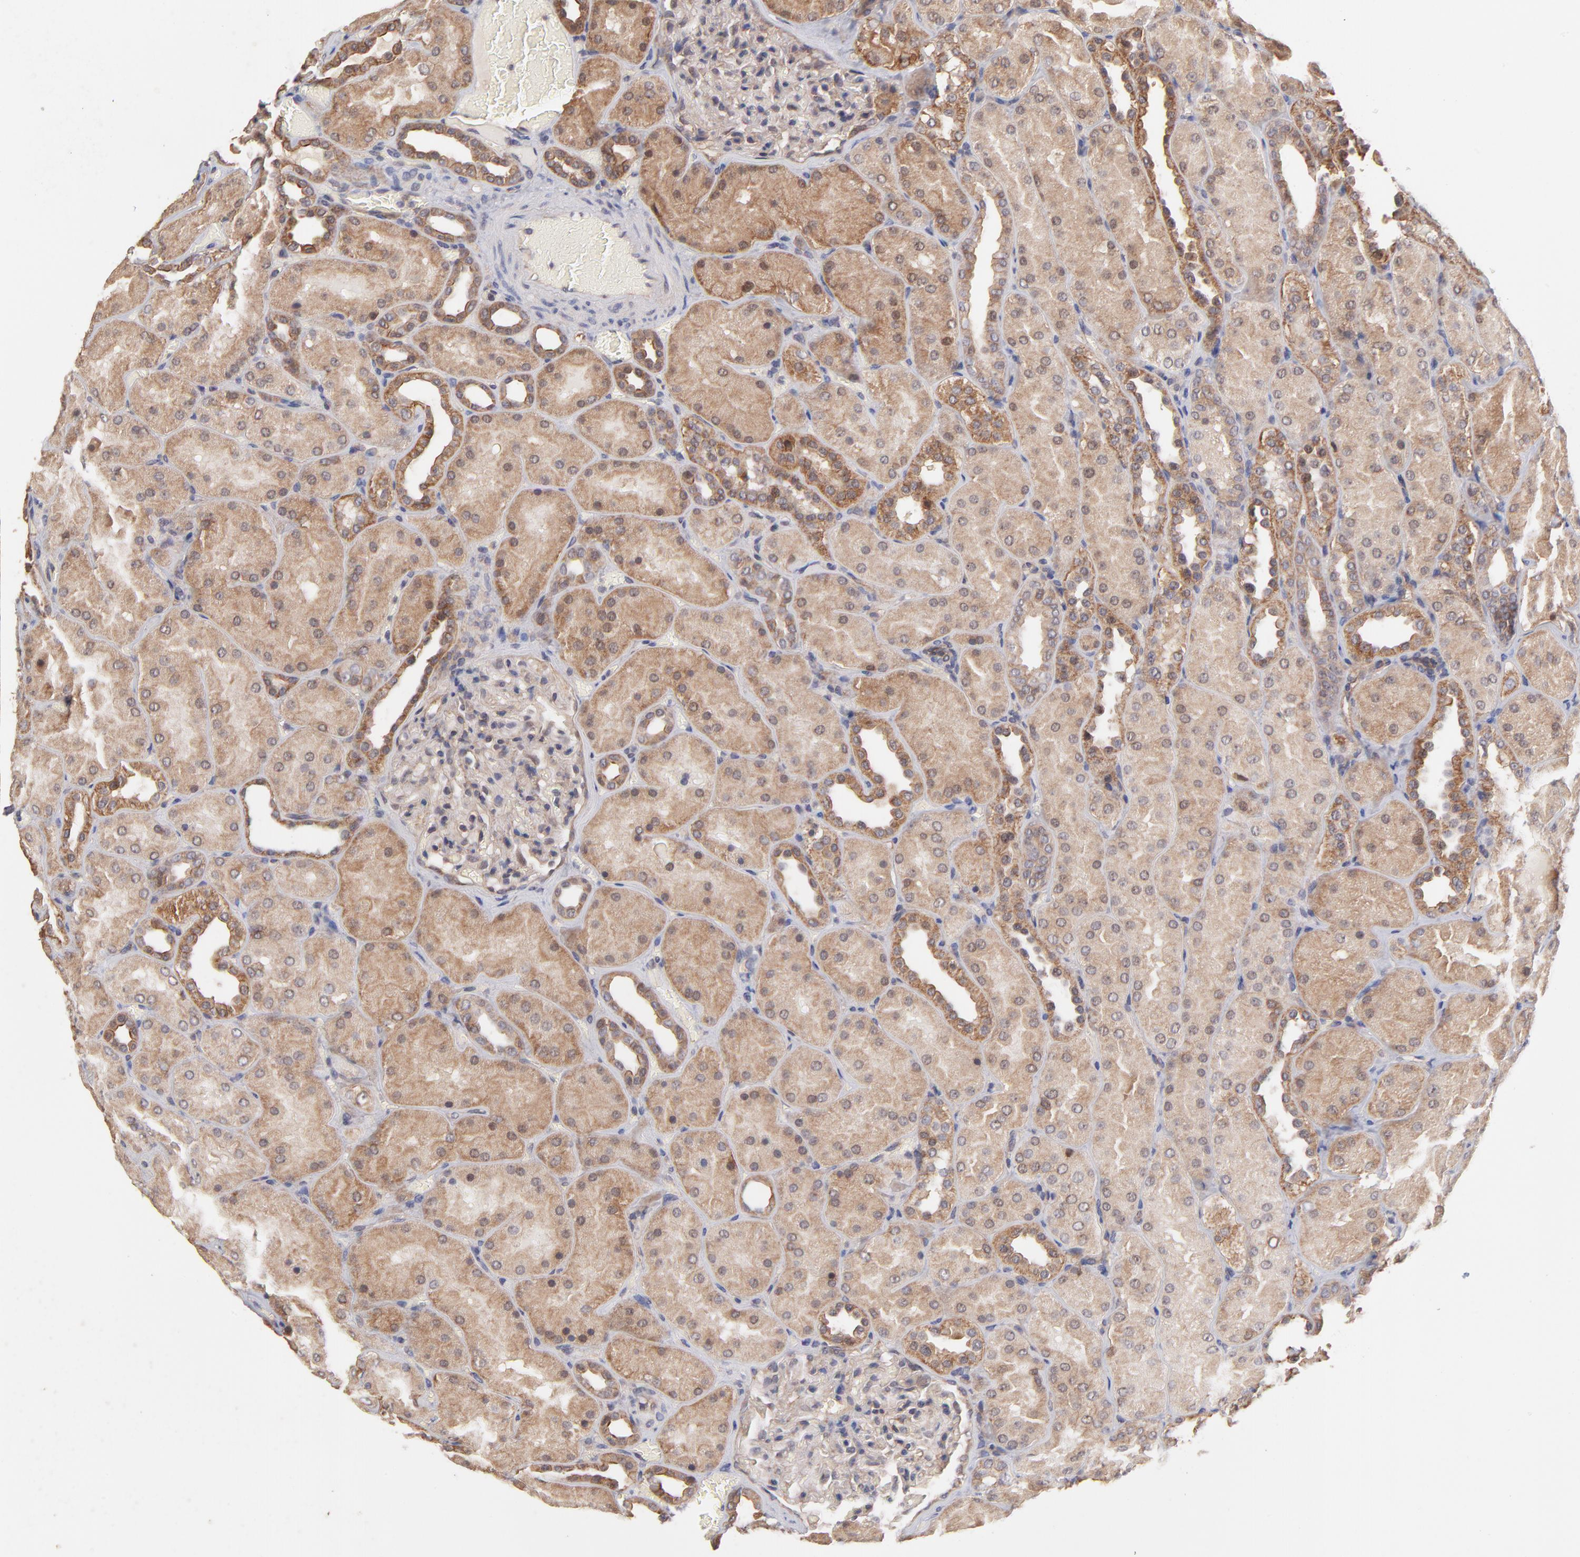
{"staining": {"intensity": "moderate", "quantity": ">75%", "location": "cytoplasmic/membranous"}, "tissue": "kidney", "cell_type": "Cells in glomeruli", "image_type": "normal", "snomed": [{"axis": "morphology", "description": "Normal tissue, NOS"}, {"axis": "topography", "description": "Kidney"}], "caption": "This image demonstrates IHC staining of unremarkable human kidney, with medium moderate cytoplasmic/membranous expression in about >75% of cells in glomeruli.", "gene": "STAP2", "patient": {"sex": "male", "age": 28}}